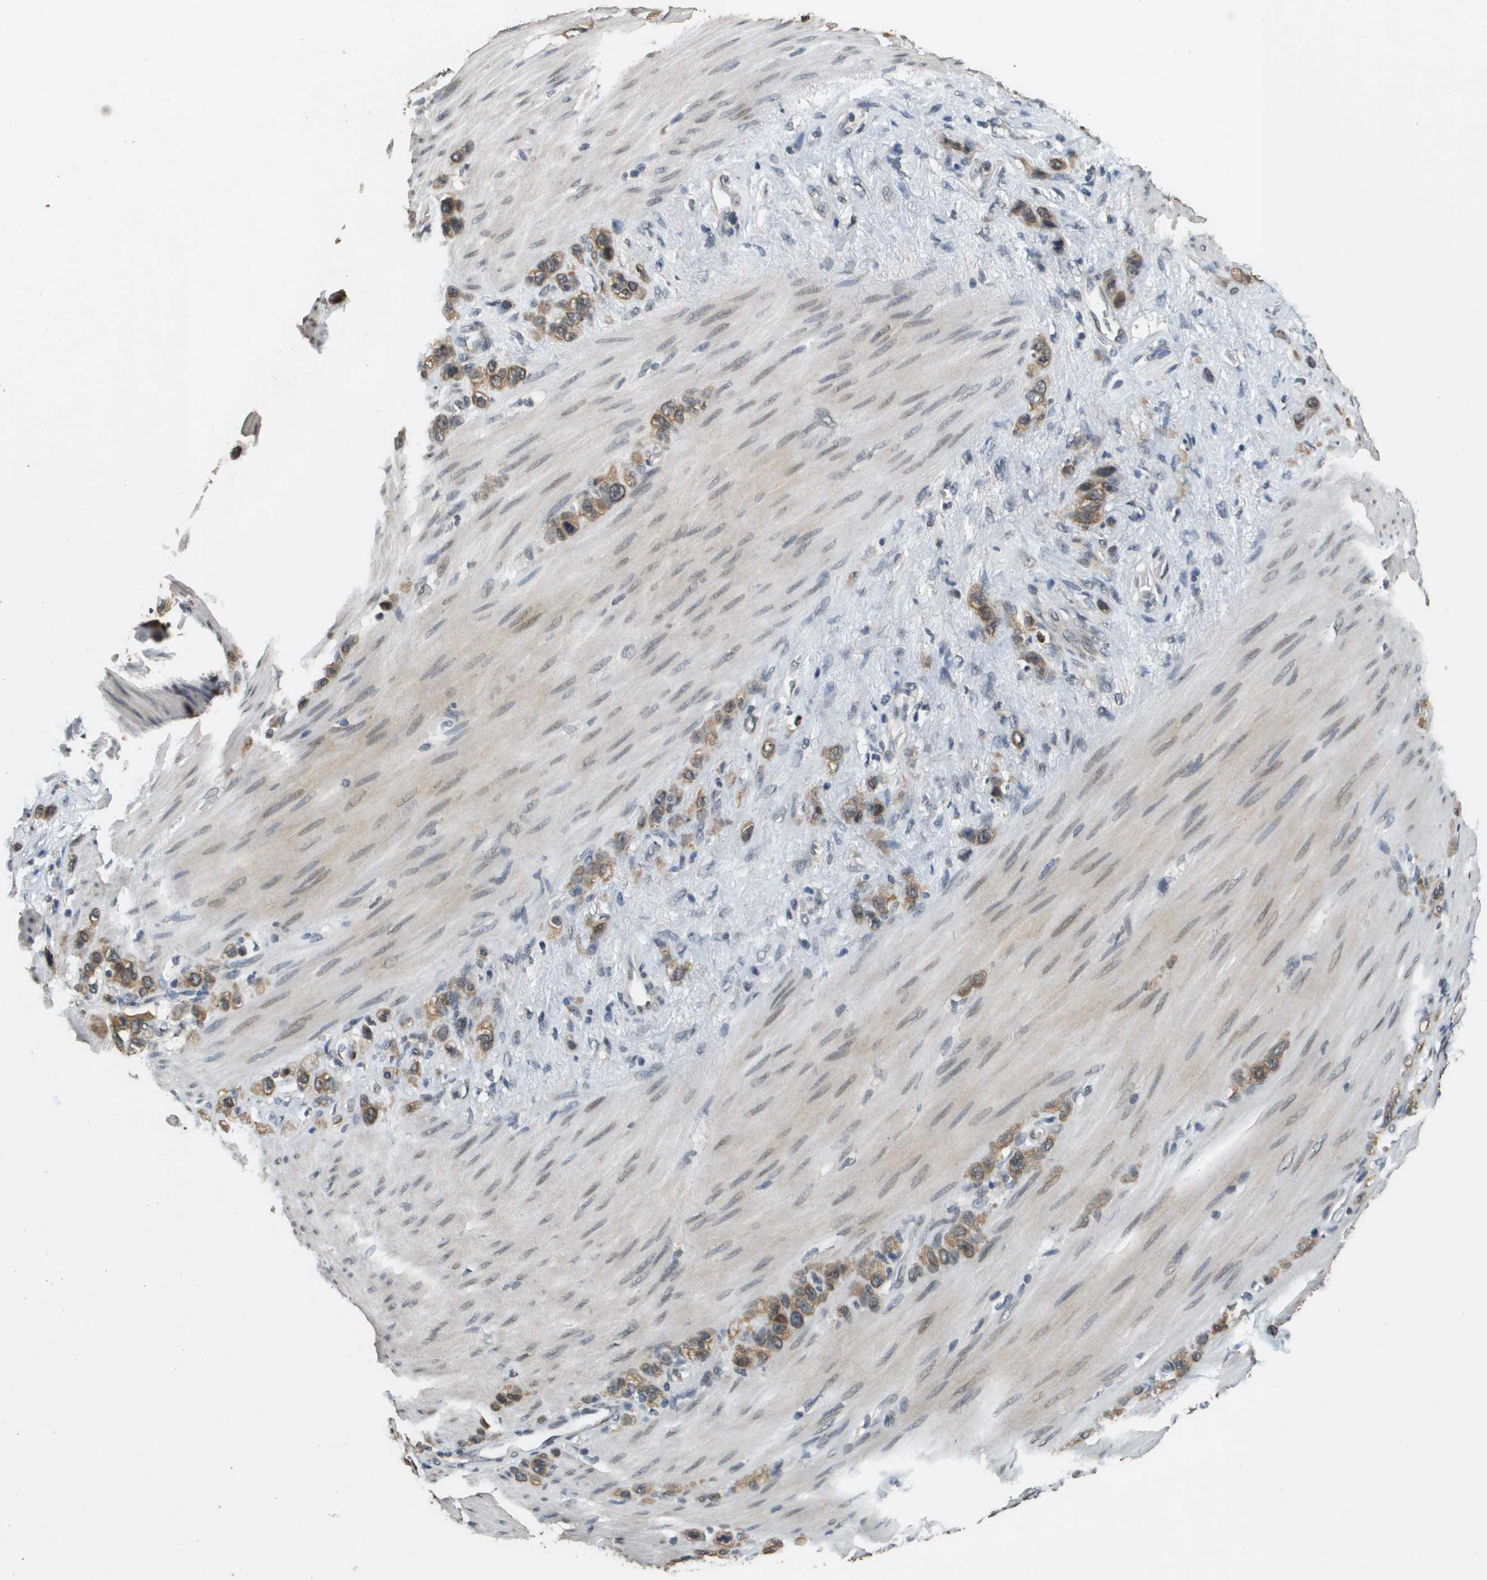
{"staining": {"intensity": "moderate", "quantity": ">75%", "location": "cytoplasmic/membranous"}, "tissue": "stomach cancer", "cell_type": "Tumor cells", "image_type": "cancer", "snomed": [{"axis": "morphology", "description": "Adenocarcinoma, NOS"}, {"axis": "morphology", "description": "Adenocarcinoma, High grade"}, {"axis": "topography", "description": "Stomach, upper"}, {"axis": "topography", "description": "Stomach, lower"}], "caption": "Adenocarcinoma (stomach) tissue displays moderate cytoplasmic/membranous expression in approximately >75% of tumor cells, visualized by immunohistochemistry. The staining is performed using DAB brown chromogen to label protein expression. The nuclei are counter-stained blue using hematoxylin.", "gene": "FANCC", "patient": {"sex": "female", "age": 65}}